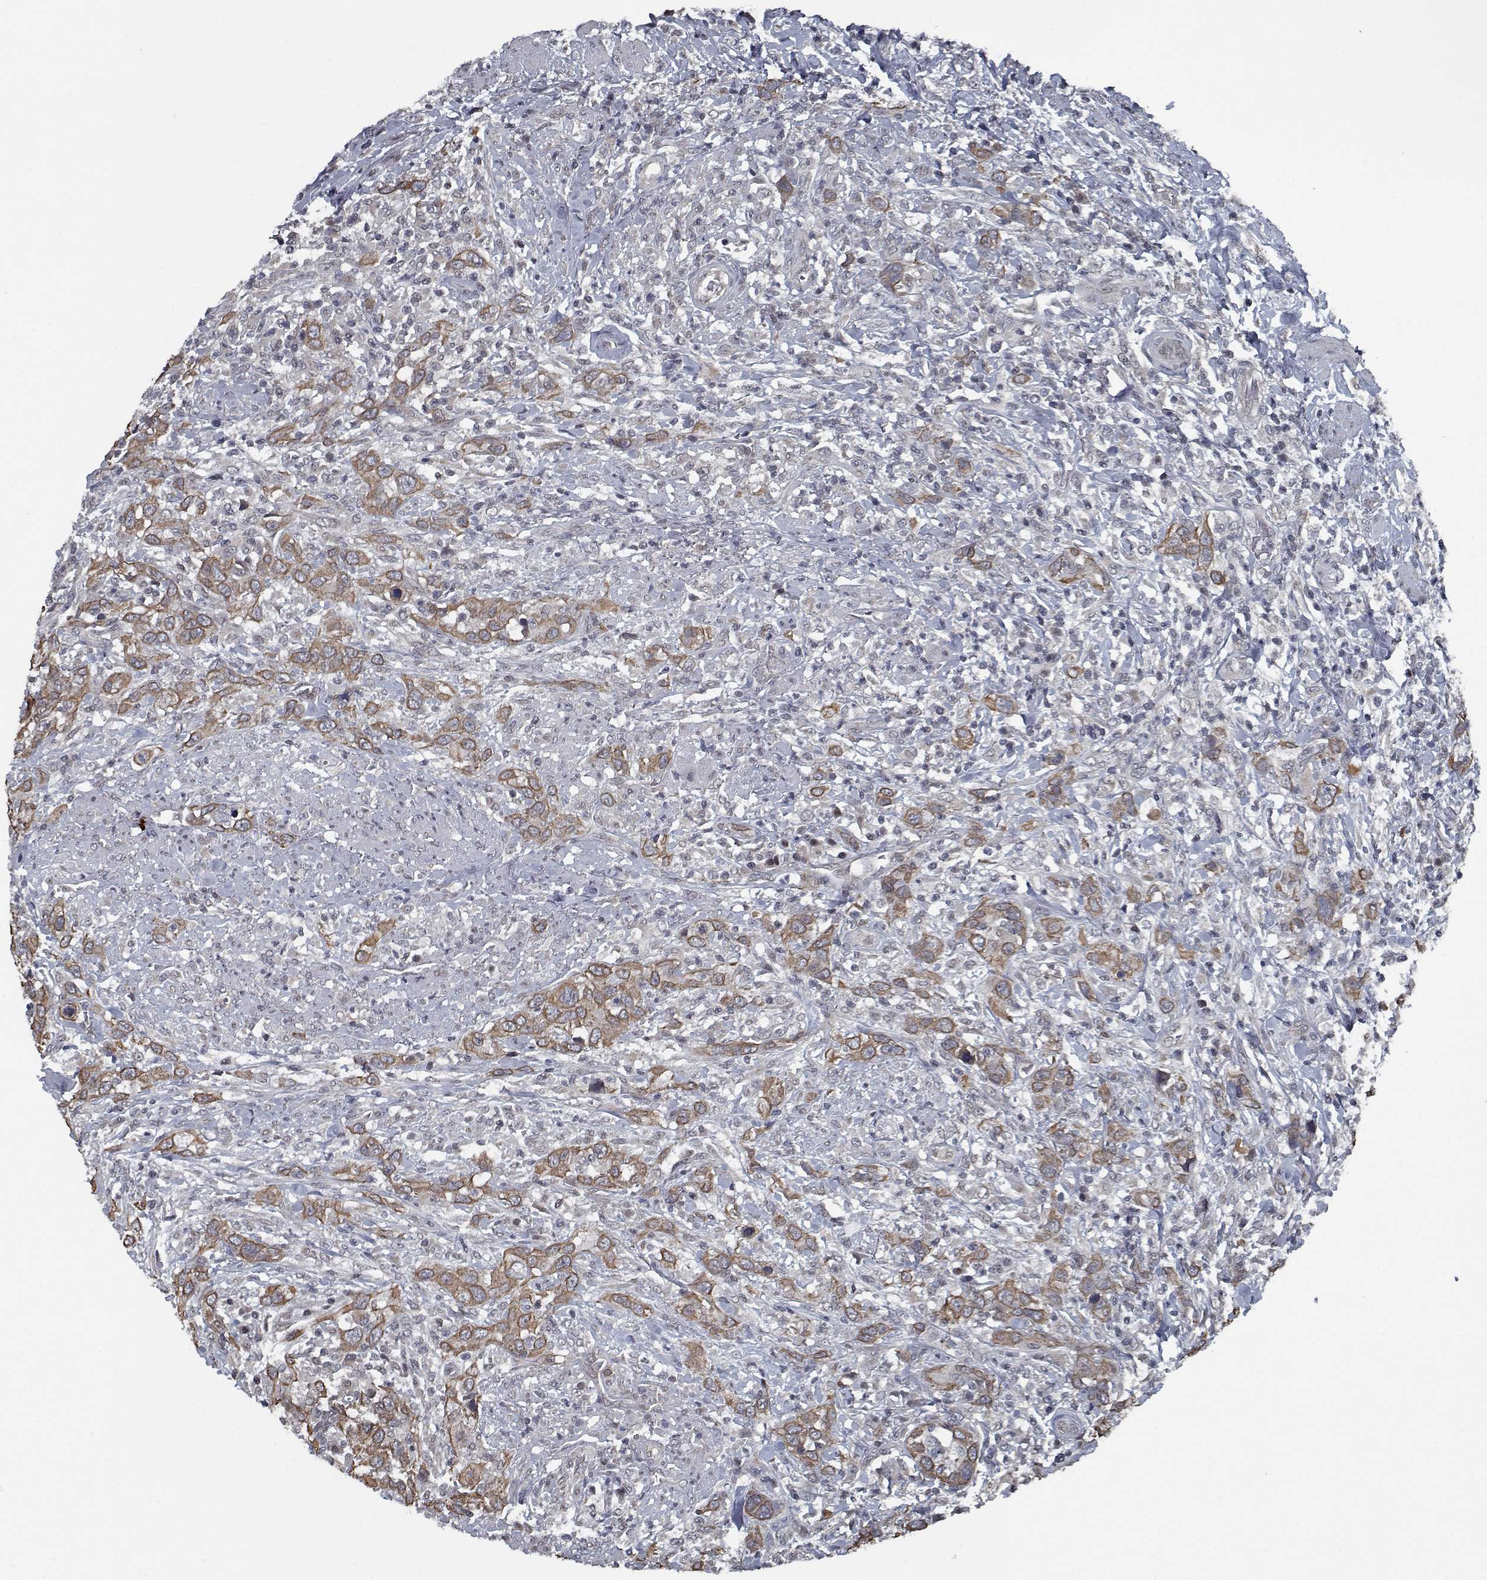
{"staining": {"intensity": "moderate", "quantity": ">75%", "location": "cytoplasmic/membranous"}, "tissue": "urothelial cancer", "cell_type": "Tumor cells", "image_type": "cancer", "snomed": [{"axis": "morphology", "description": "Urothelial carcinoma, NOS"}, {"axis": "morphology", "description": "Urothelial carcinoma, High grade"}, {"axis": "topography", "description": "Urinary bladder"}], "caption": "An image of high-grade urothelial carcinoma stained for a protein displays moderate cytoplasmic/membranous brown staining in tumor cells.", "gene": "NLK", "patient": {"sex": "female", "age": 64}}